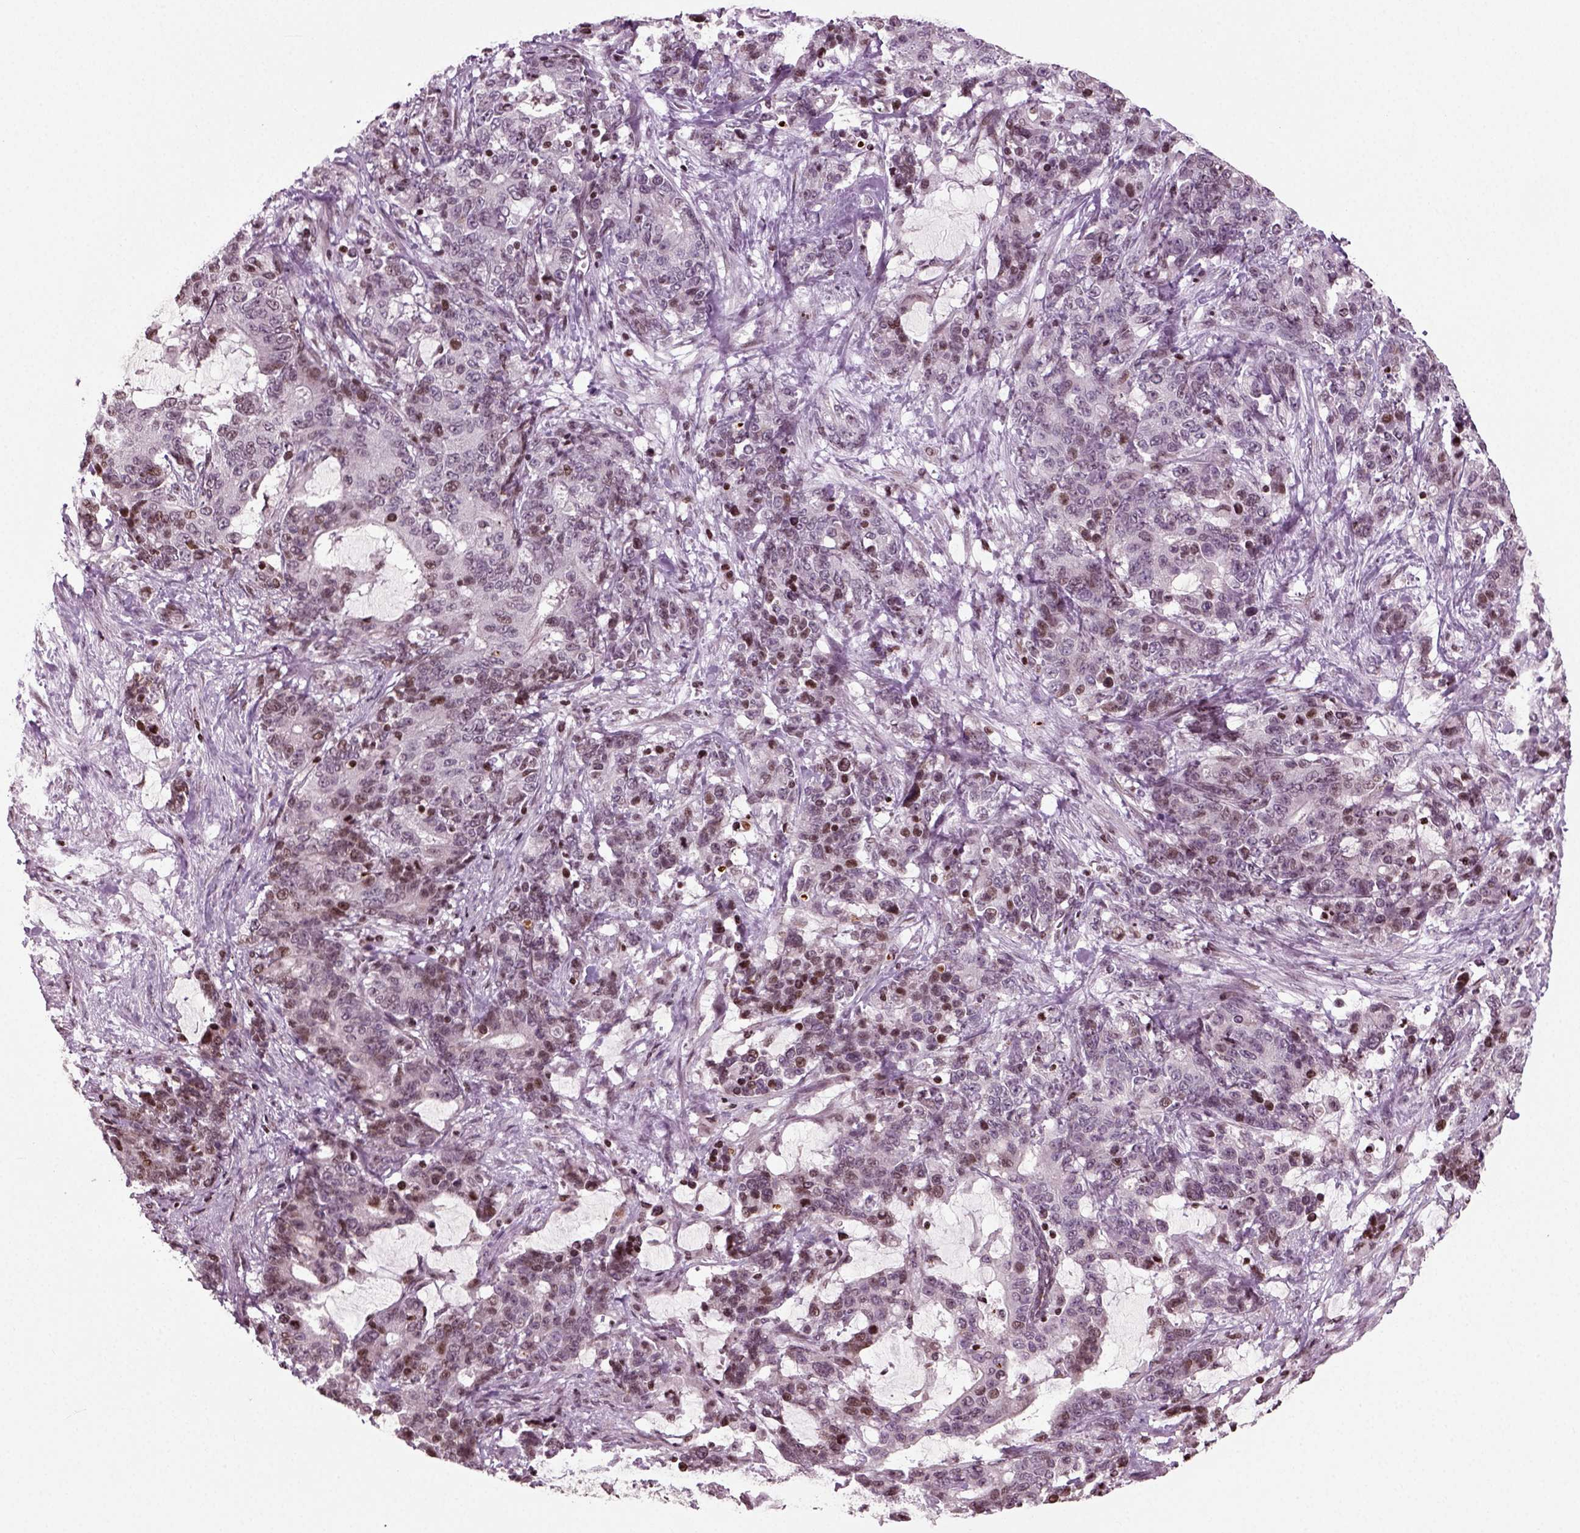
{"staining": {"intensity": "moderate", "quantity": "<25%", "location": "nuclear"}, "tissue": "stomach cancer", "cell_type": "Tumor cells", "image_type": "cancer", "snomed": [{"axis": "morphology", "description": "Normal tissue, NOS"}, {"axis": "morphology", "description": "Adenocarcinoma, NOS"}, {"axis": "topography", "description": "Stomach"}], "caption": "Adenocarcinoma (stomach) stained with a protein marker reveals moderate staining in tumor cells.", "gene": "HEYL", "patient": {"sex": "female", "age": 64}}